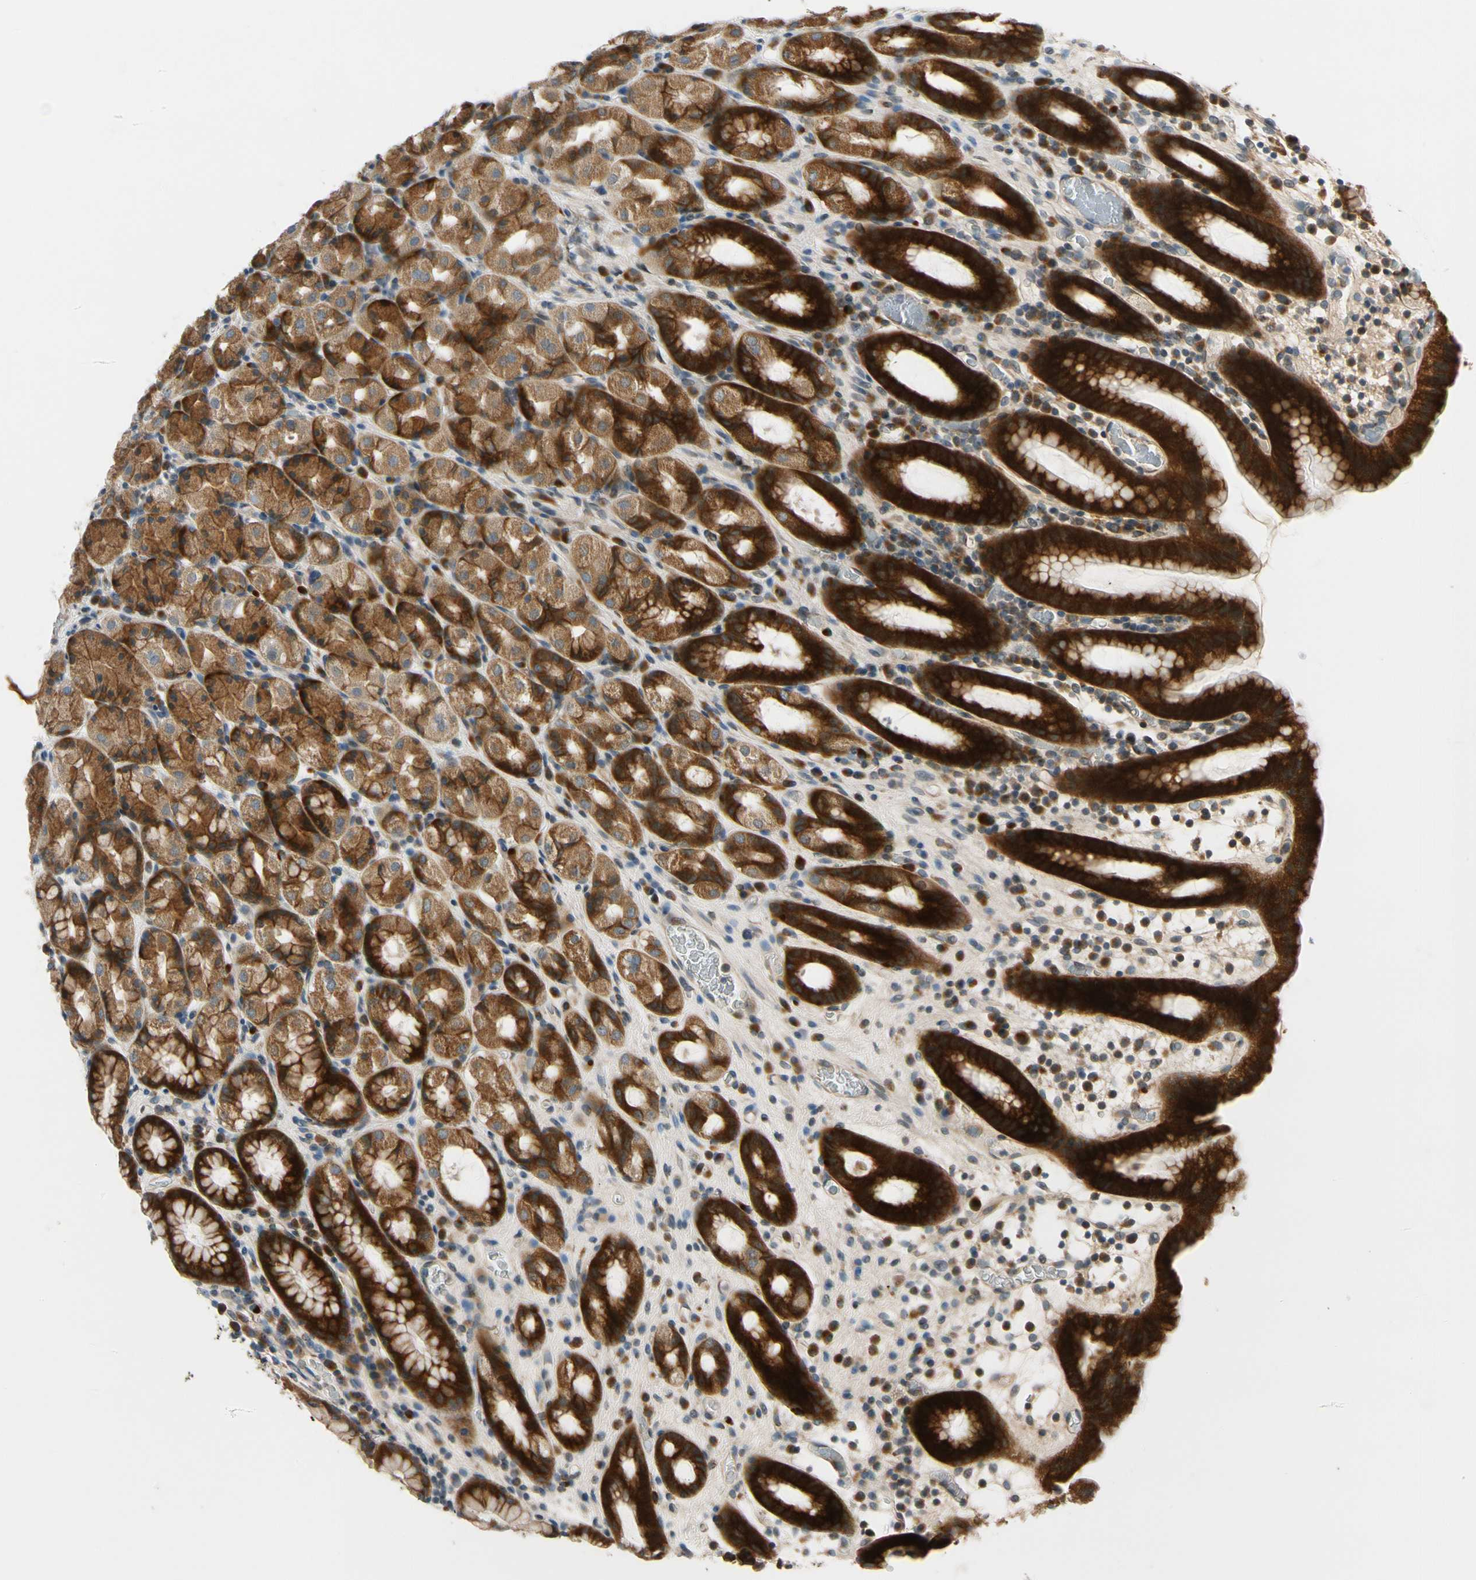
{"staining": {"intensity": "strong", "quantity": ">75%", "location": "cytoplasmic/membranous"}, "tissue": "stomach", "cell_type": "Glandular cells", "image_type": "normal", "snomed": [{"axis": "morphology", "description": "Normal tissue, NOS"}, {"axis": "topography", "description": "Stomach, upper"}], "caption": "This image demonstrates benign stomach stained with immunohistochemistry to label a protein in brown. The cytoplasmic/membranous of glandular cells show strong positivity for the protein. Nuclei are counter-stained blue.", "gene": "MST1R", "patient": {"sex": "male", "age": 68}}